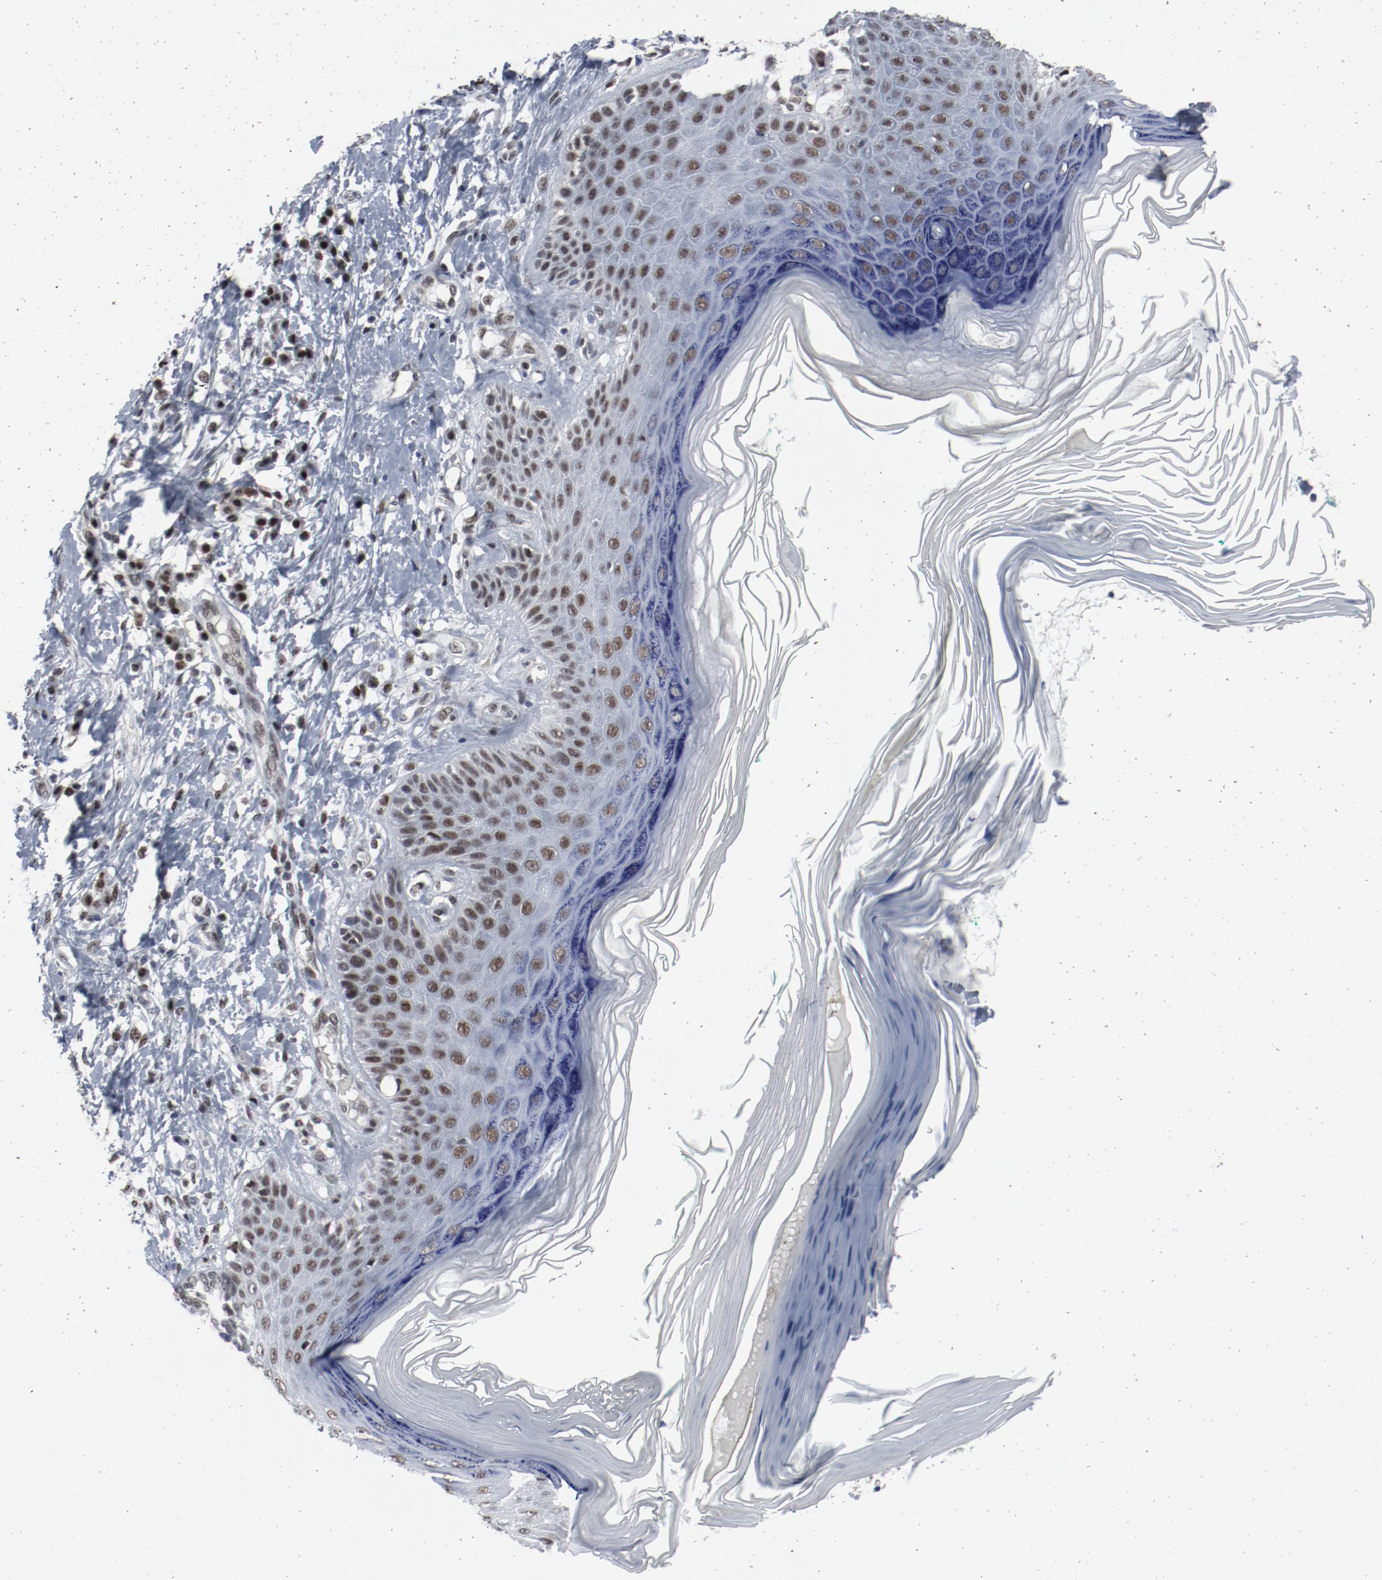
{"staining": {"intensity": "moderate", "quantity": ">75%", "location": "nuclear"}, "tissue": "skin cancer", "cell_type": "Tumor cells", "image_type": "cancer", "snomed": [{"axis": "morphology", "description": "Normal tissue, NOS"}, {"axis": "morphology", "description": "Basal cell carcinoma"}, {"axis": "topography", "description": "Skin"}], "caption": "Human skin cancer (basal cell carcinoma) stained with a protein marker reveals moderate staining in tumor cells.", "gene": "JMJD6", "patient": {"sex": "male", "age": 77}}